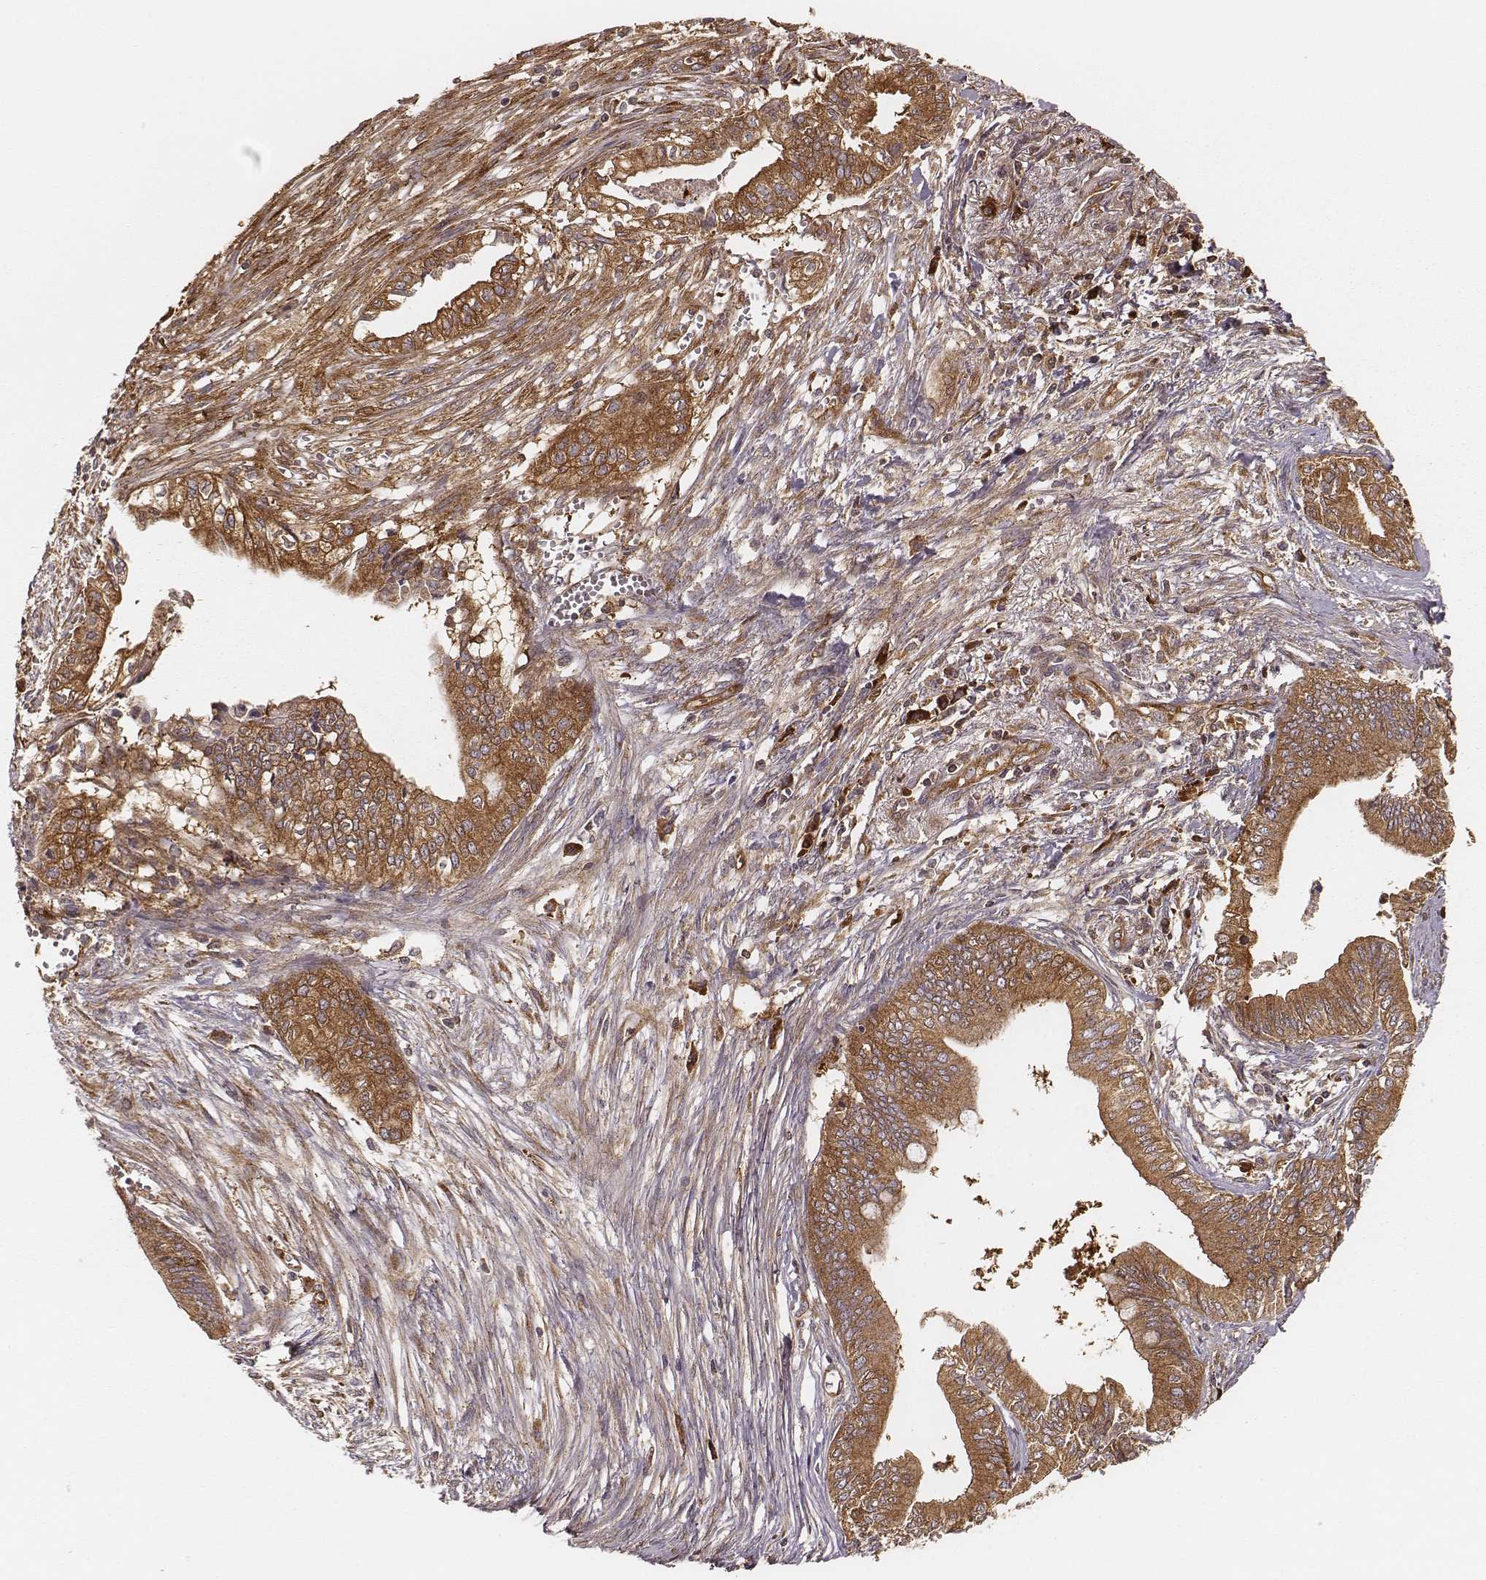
{"staining": {"intensity": "moderate", "quantity": ">75%", "location": "cytoplasmic/membranous"}, "tissue": "pancreatic cancer", "cell_type": "Tumor cells", "image_type": "cancer", "snomed": [{"axis": "morphology", "description": "Adenocarcinoma, NOS"}, {"axis": "topography", "description": "Pancreas"}], "caption": "Adenocarcinoma (pancreatic) stained with IHC demonstrates moderate cytoplasmic/membranous expression in about >75% of tumor cells. Using DAB (brown) and hematoxylin (blue) stains, captured at high magnification using brightfield microscopy.", "gene": "CARS1", "patient": {"sex": "female", "age": 61}}